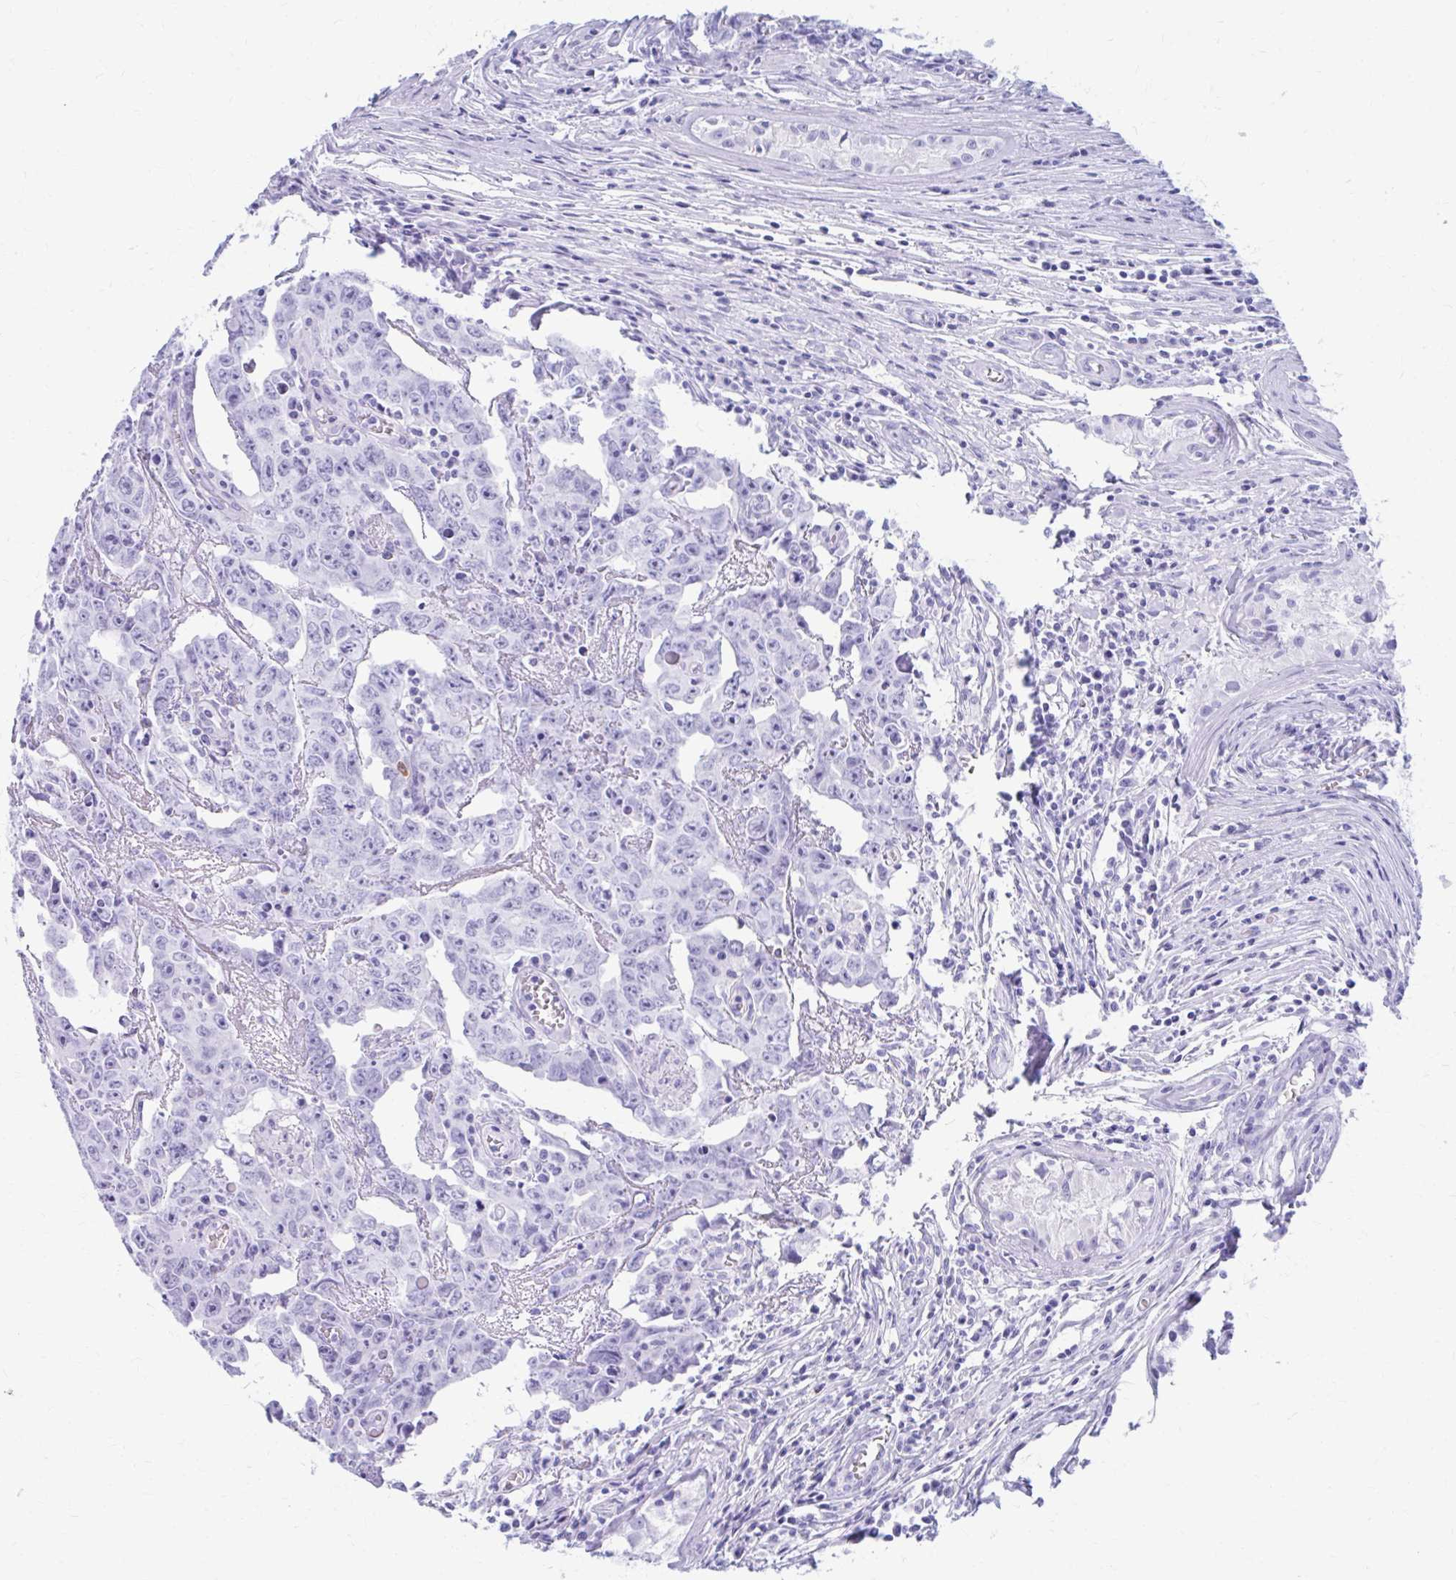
{"staining": {"intensity": "negative", "quantity": "none", "location": "none"}, "tissue": "testis cancer", "cell_type": "Tumor cells", "image_type": "cancer", "snomed": [{"axis": "morphology", "description": "Carcinoma, Embryonal, NOS"}, {"axis": "topography", "description": "Testis"}], "caption": "An IHC histopathology image of testis embryonal carcinoma is shown. There is no staining in tumor cells of testis embryonal carcinoma.", "gene": "NSG2", "patient": {"sex": "male", "age": 22}}